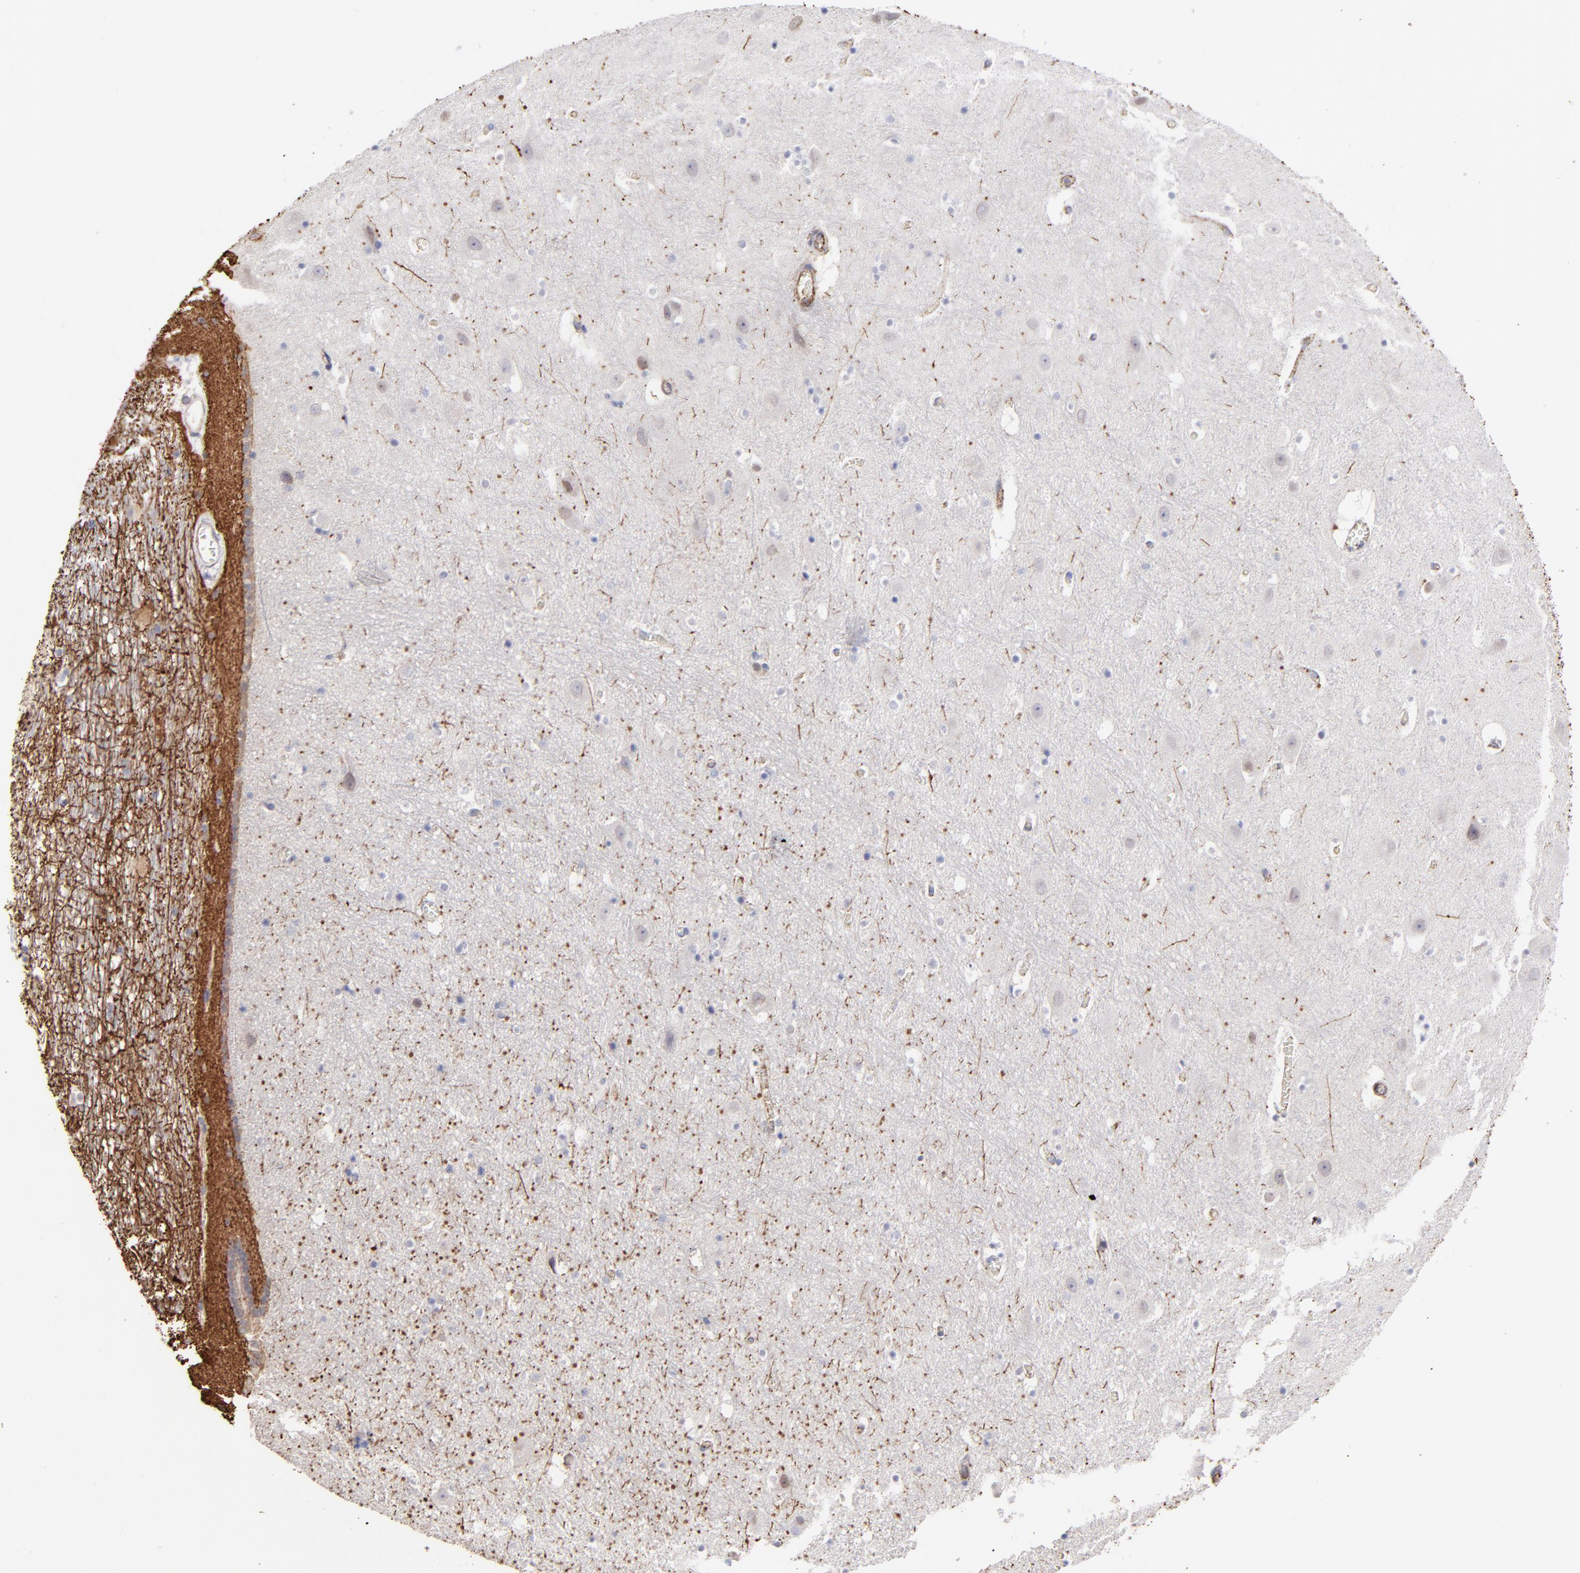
{"staining": {"intensity": "negative", "quantity": "none", "location": "none"}, "tissue": "hippocampus", "cell_type": "Glial cells", "image_type": "normal", "snomed": [{"axis": "morphology", "description": "Normal tissue, NOS"}, {"axis": "topography", "description": "Hippocampus"}], "caption": "IHC of unremarkable hippocampus shows no positivity in glial cells.", "gene": "COX8C", "patient": {"sex": "male", "age": 45}}